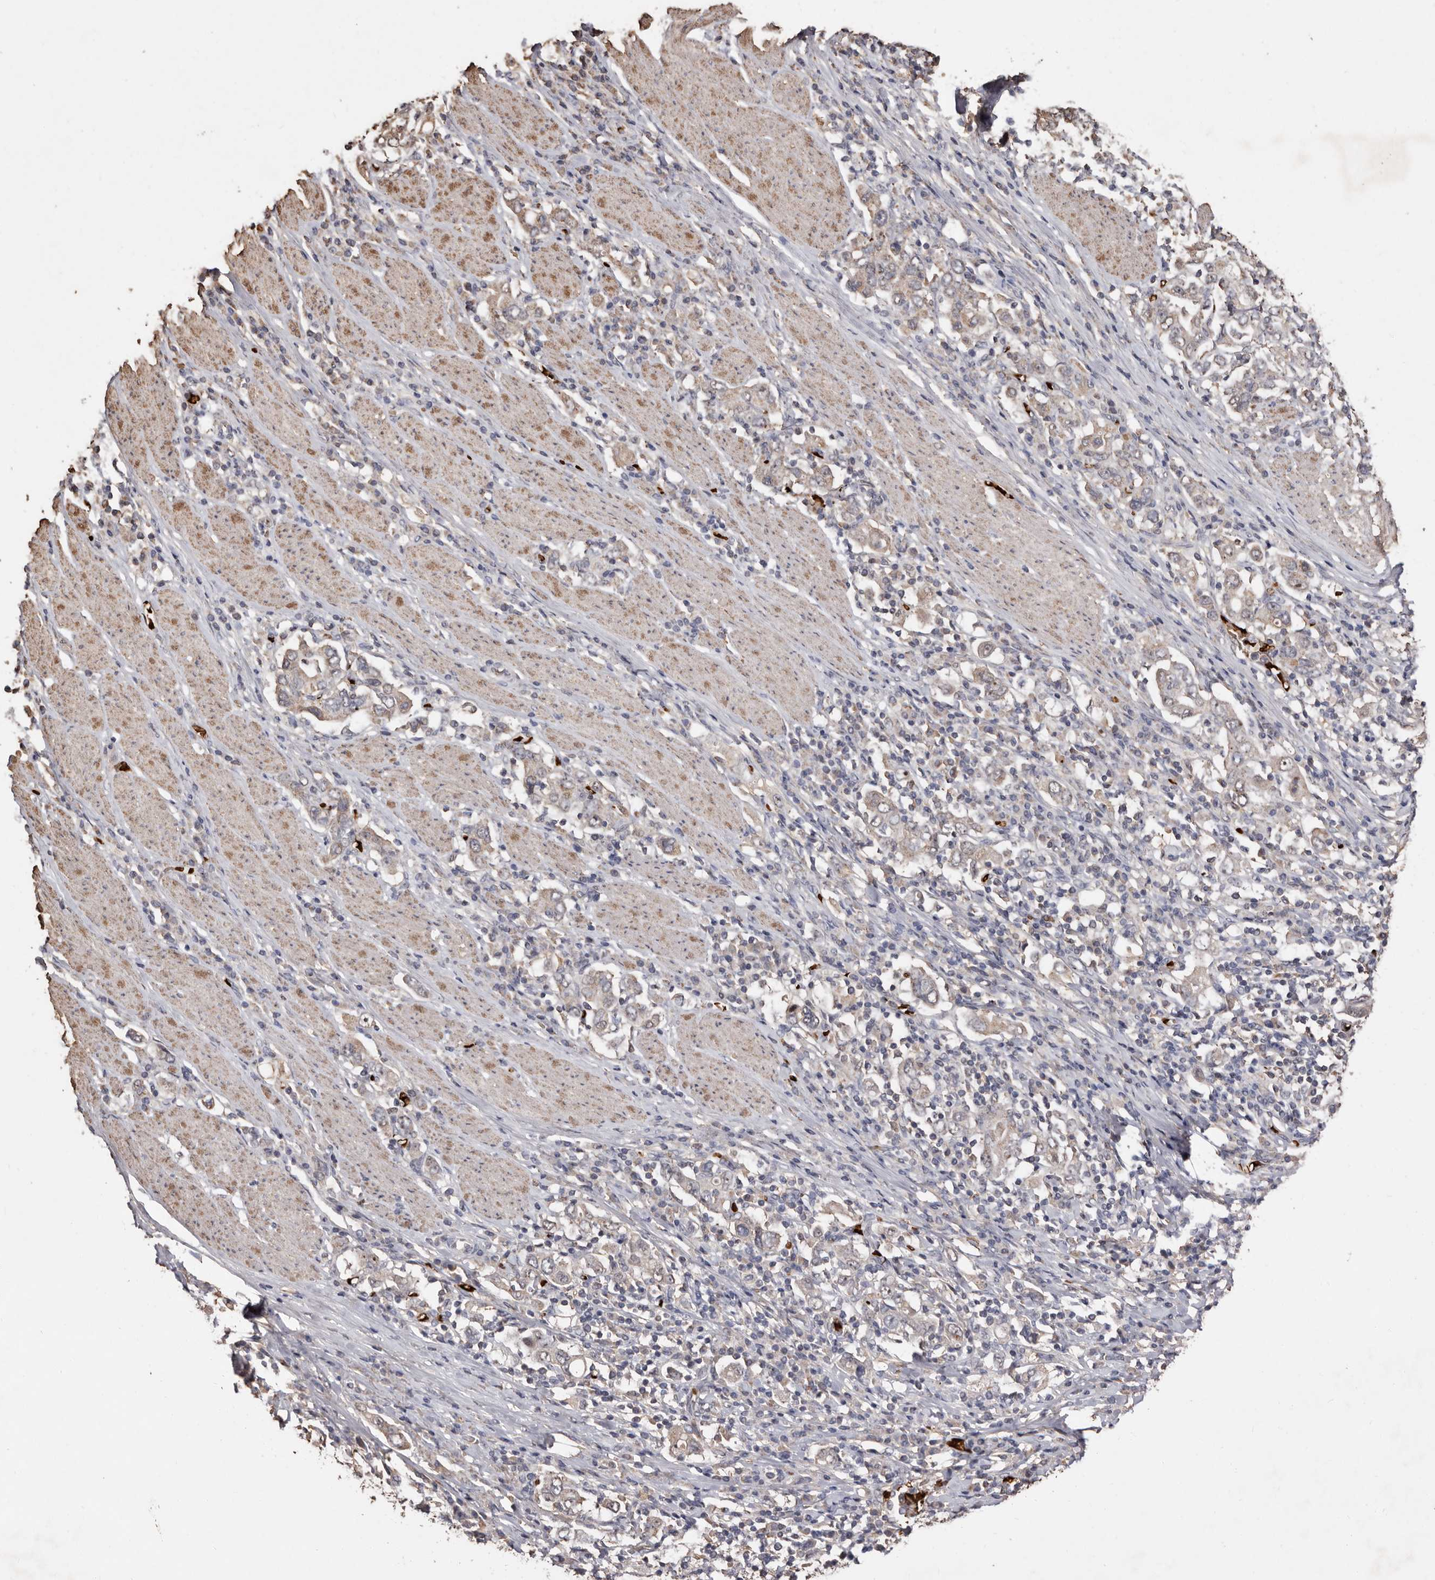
{"staining": {"intensity": "negative", "quantity": "none", "location": "none"}, "tissue": "stomach cancer", "cell_type": "Tumor cells", "image_type": "cancer", "snomed": [{"axis": "morphology", "description": "Adenocarcinoma, NOS"}, {"axis": "topography", "description": "Stomach, upper"}], "caption": "IHC of stomach adenocarcinoma reveals no positivity in tumor cells.", "gene": "GRAMD2A", "patient": {"sex": "male", "age": 62}}